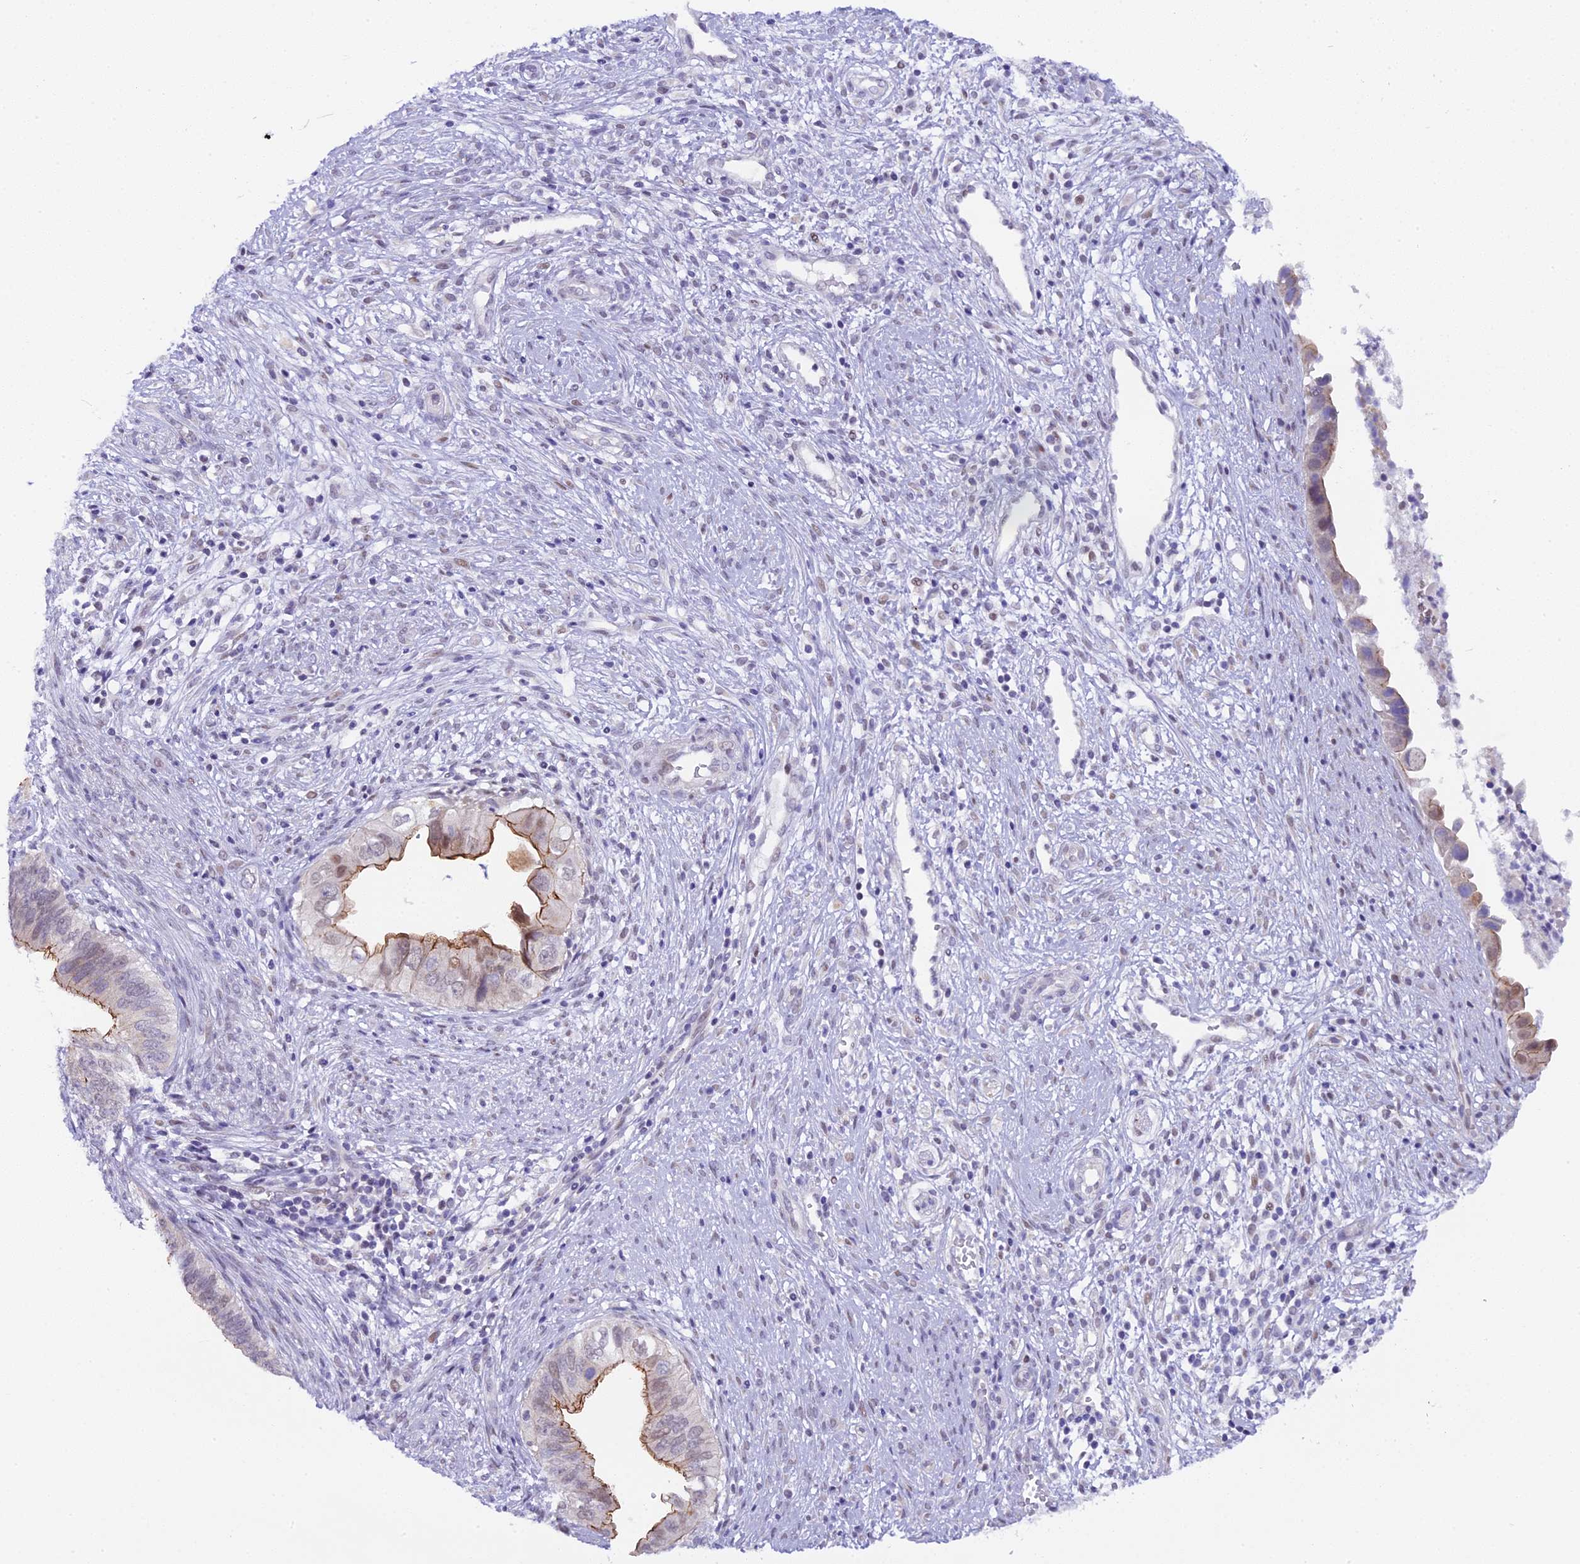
{"staining": {"intensity": "moderate", "quantity": "<25%", "location": "cytoplasmic/membranous"}, "tissue": "cervical cancer", "cell_type": "Tumor cells", "image_type": "cancer", "snomed": [{"axis": "morphology", "description": "Adenocarcinoma, NOS"}, {"axis": "topography", "description": "Cervix"}], "caption": "Adenocarcinoma (cervical) stained with immunohistochemistry shows moderate cytoplasmic/membranous positivity in approximately <25% of tumor cells.", "gene": "OSGEP", "patient": {"sex": "female", "age": 42}}